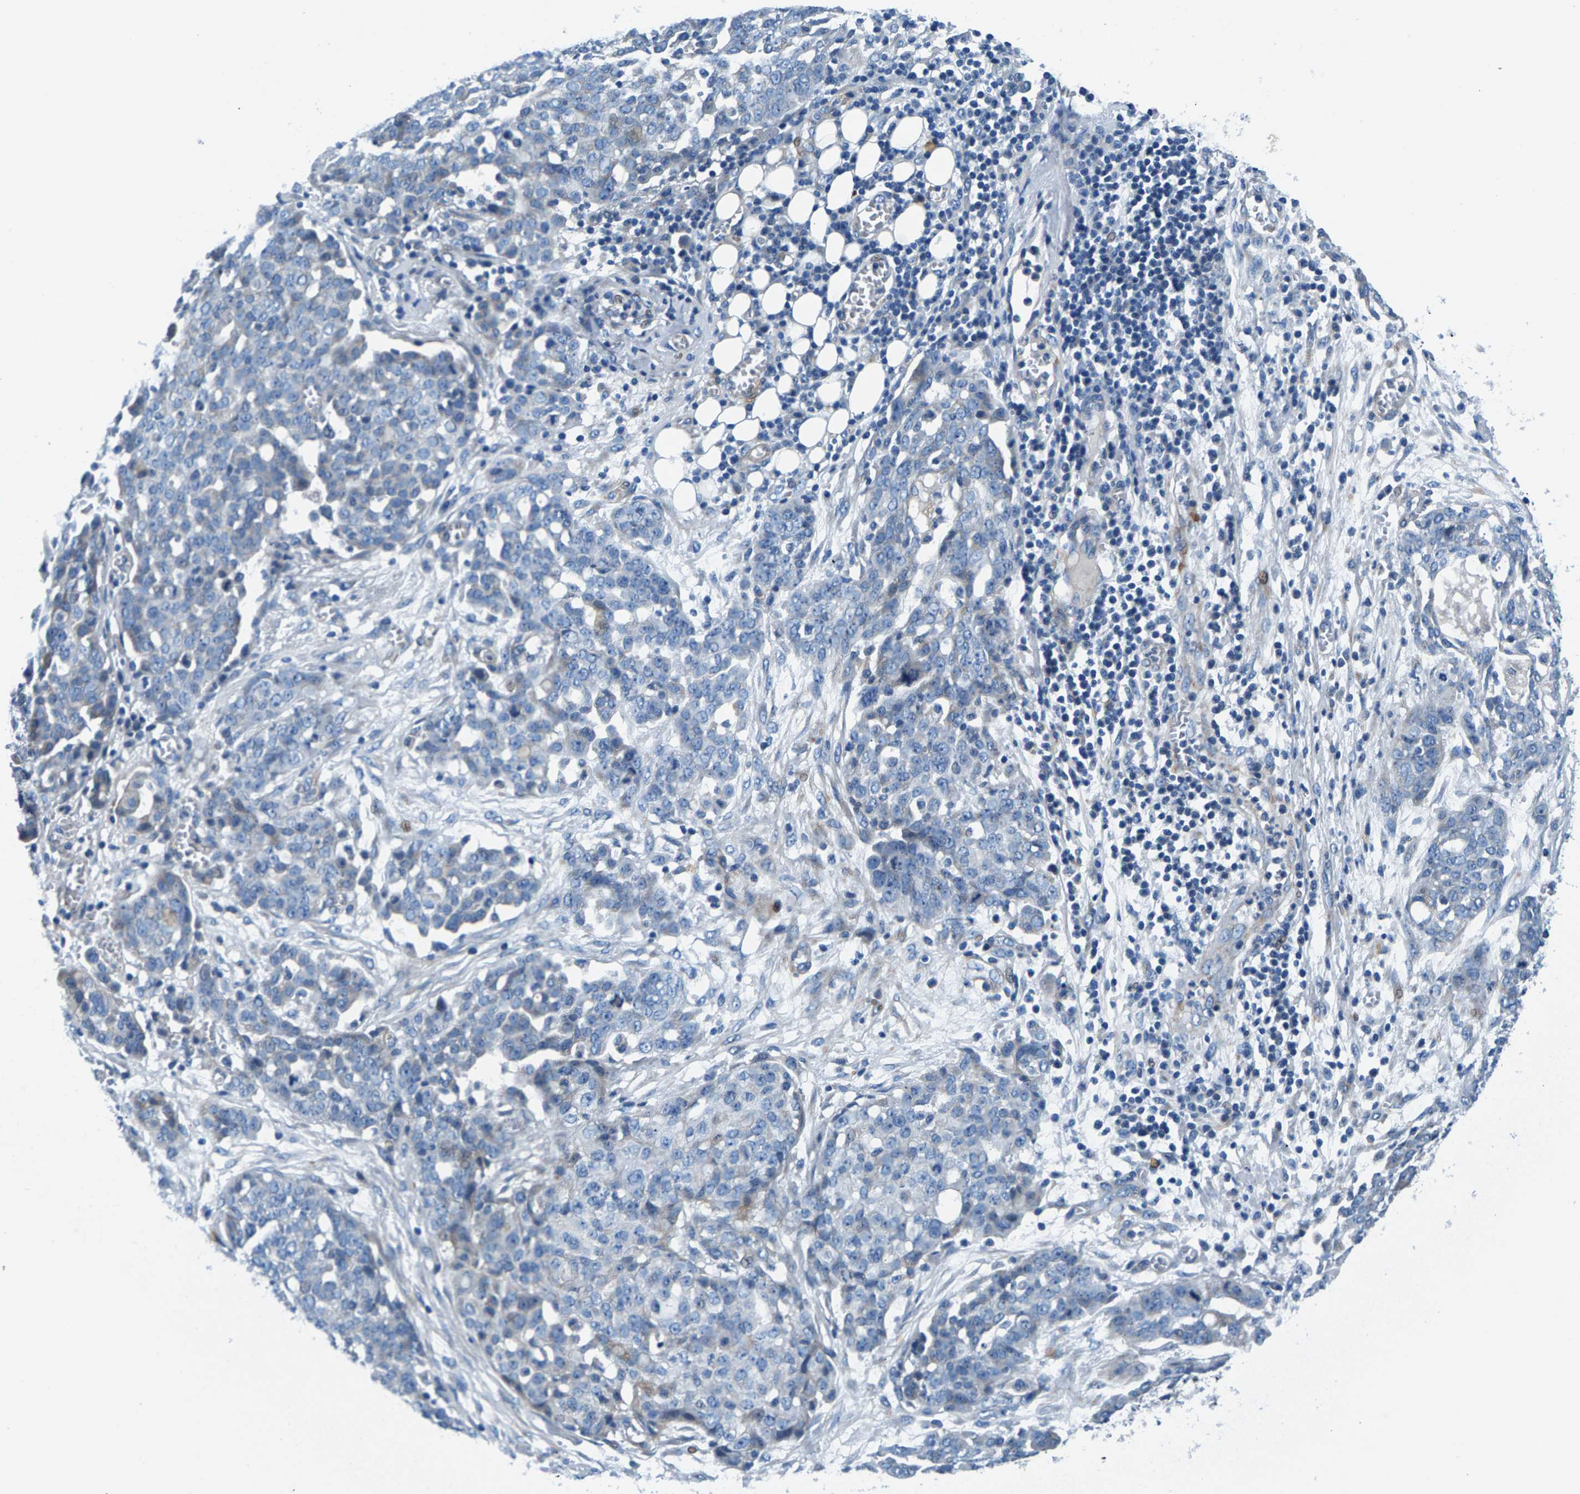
{"staining": {"intensity": "negative", "quantity": "none", "location": "none"}, "tissue": "ovarian cancer", "cell_type": "Tumor cells", "image_type": "cancer", "snomed": [{"axis": "morphology", "description": "Cystadenocarcinoma, serous, NOS"}, {"axis": "topography", "description": "Soft tissue"}, {"axis": "topography", "description": "Ovary"}], "caption": "This is a photomicrograph of immunohistochemistry (IHC) staining of ovarian cancer (serous cystadenocarcinoma), which shows no expression in tumor cells.", "gene": "CDRT4", "patient": {"sex": "female", "age": 57}}